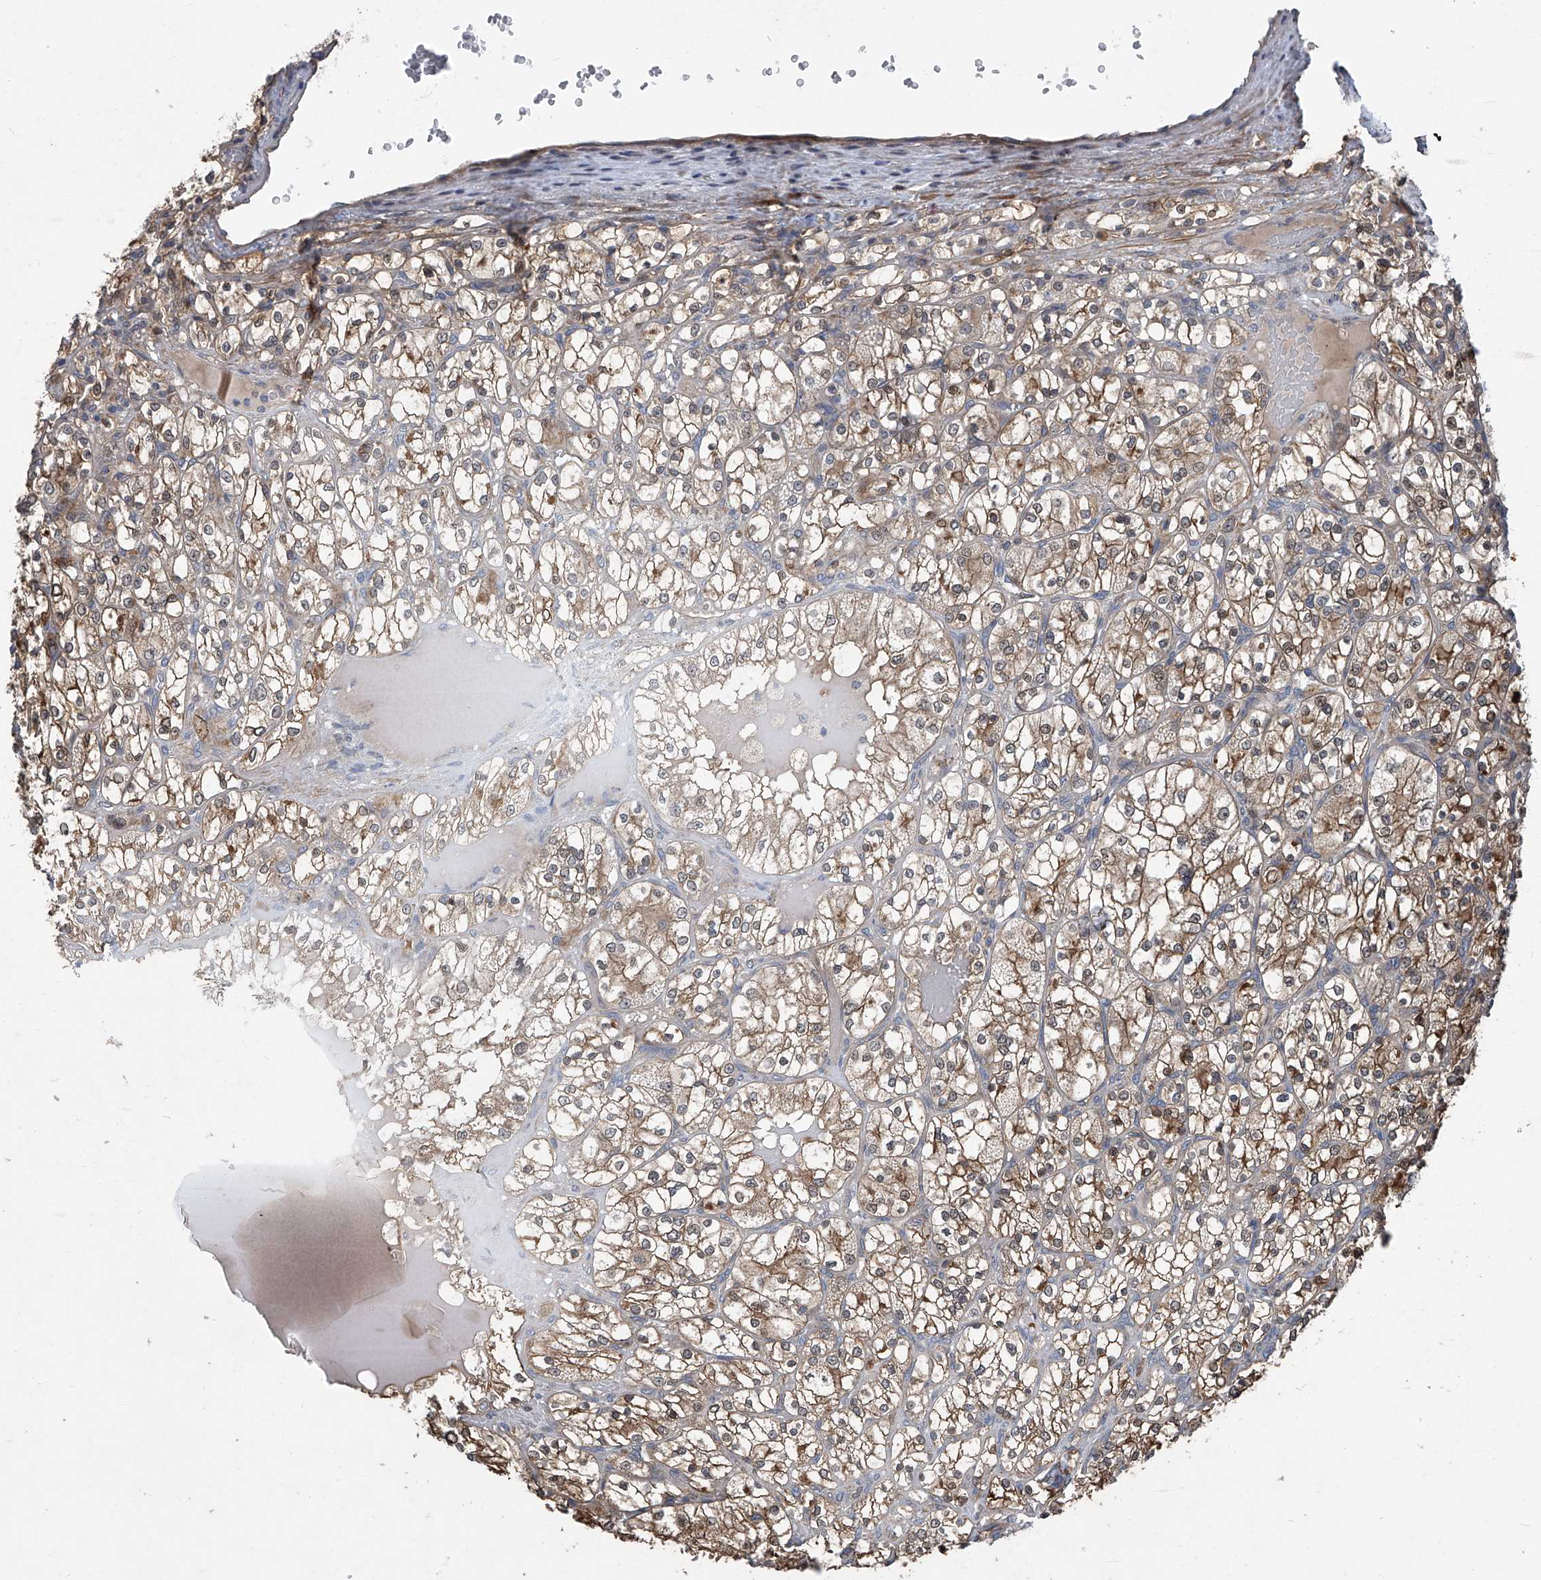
{"staining": {"intensity": "moderate", "quantity": ">75%", "location": "cytoplasmic/membranous,nuclear"}, "tissue": "renal cancer", "cell_type": "Tumor cells", "image_type": "cancer", "snomed": [{"axis": "morphology", "description": "Adenocarcinoma, NOS"}, {"axis": "topography", "description": "Kidney"}], "caption": "IHC image of human renal cancer (adenocarcinoma) stained for a protein (brown), which displays medium levels of moderate cytoplasmic/membranous and nuclear expression in approximately >75% of tumor cells.", "gene": "ANKRD34A", "patient": {"sex": "female", "age": 69}}